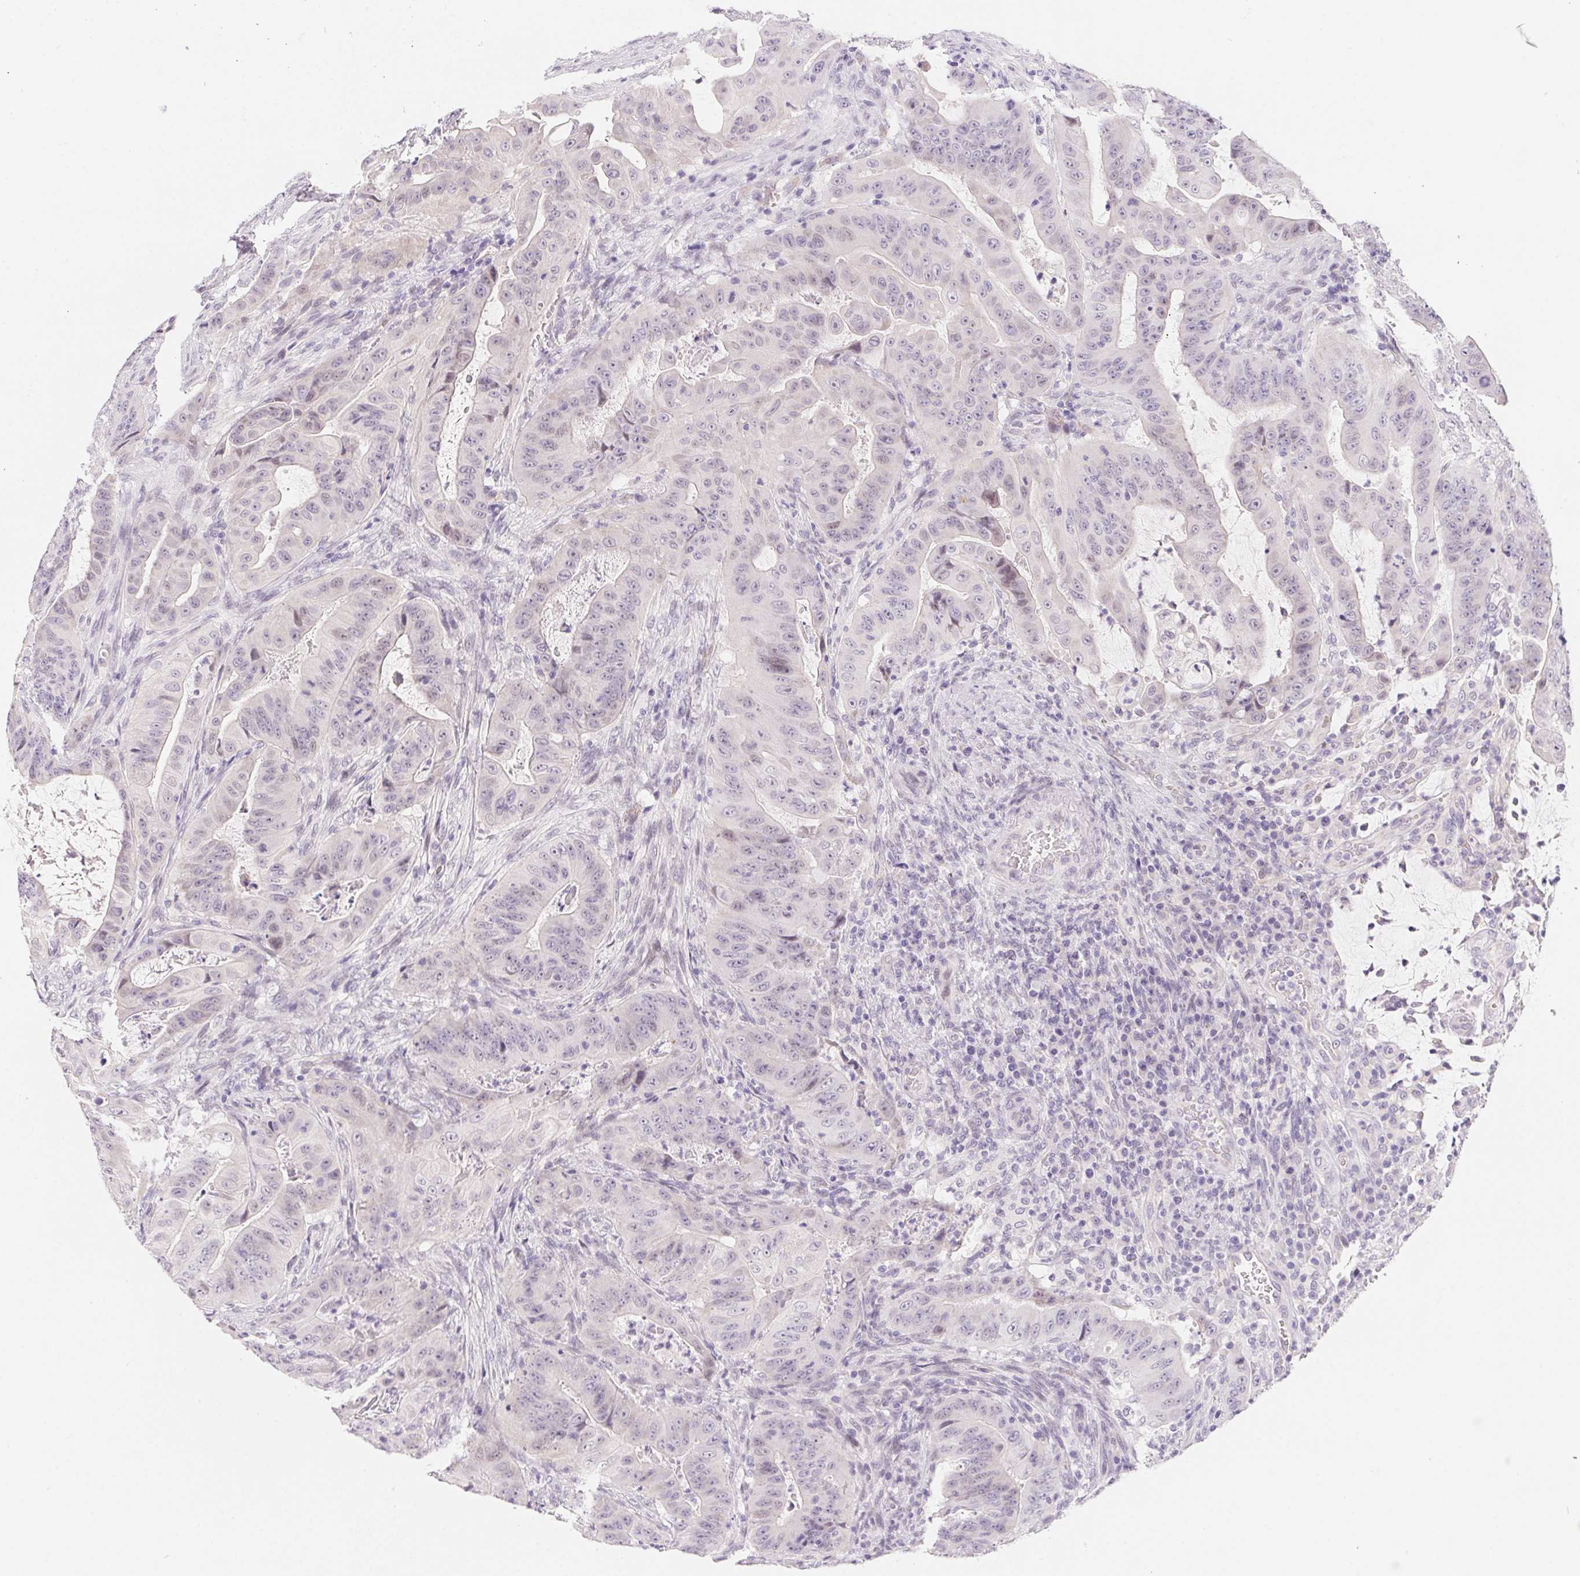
{"staining": {"intensity": "weak", "quantity": "<25%", "location": "nuclear"}, "tissue": "colorectal cancer", "cell_type": "Tumor cells", "image_type": "cancer", "snomed": [{"axis": "morphology", "description": "Adenocarcinoma, NOS"}, {"axis": "topography", "description": "Colon"}], "caption": "Immunohistochemical staining of human colorectal cancer displays no significant positivity in tumor cells.", "gene": "MORC1", "patient": {"sex": "male", "age": 33}}